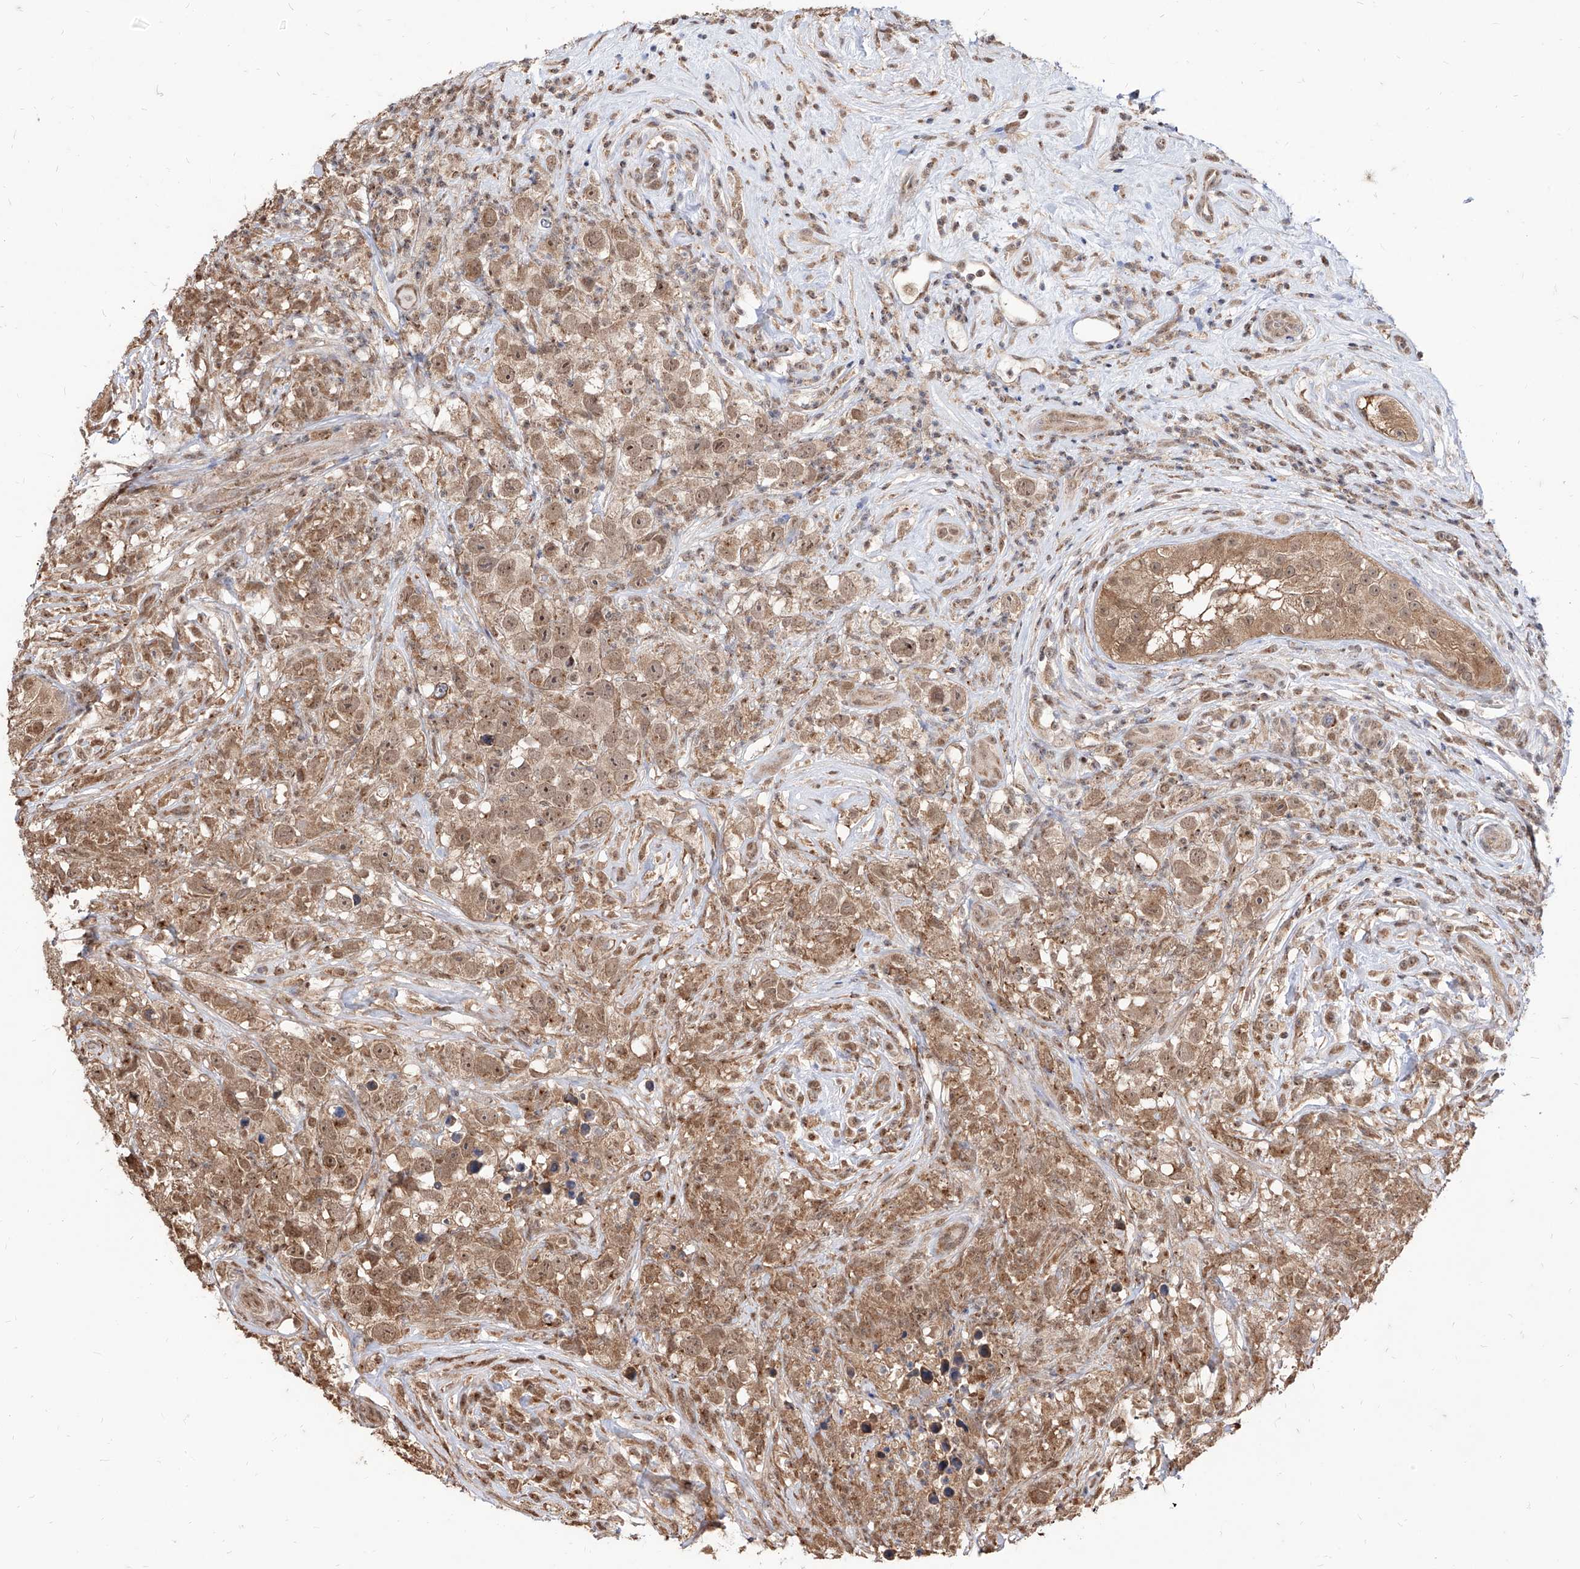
{"staining": {"intensity": "moderate", "quantity": ">75%", "location": "cytoplasmic/membranous"}, "tissue": "testis cancer", "cell_type": "Tumor cells", "image_type": "cancer", "snomed": [{"axis": "morphology", "description": "Seminoma, NOS"}, {"axis": "topography", "description": "Testis"}], "caption": "Seminoma (testis) was stained to show a protein in brown. There is medium levels of moderate cytoplasmic/membranous staining in approximately >75% of tumor cells. (DAB IHC, brown staining for protein, blue staining for nuclei).", "gene": "C8orf82", "patient": {"sex": "male", "age": 49}}